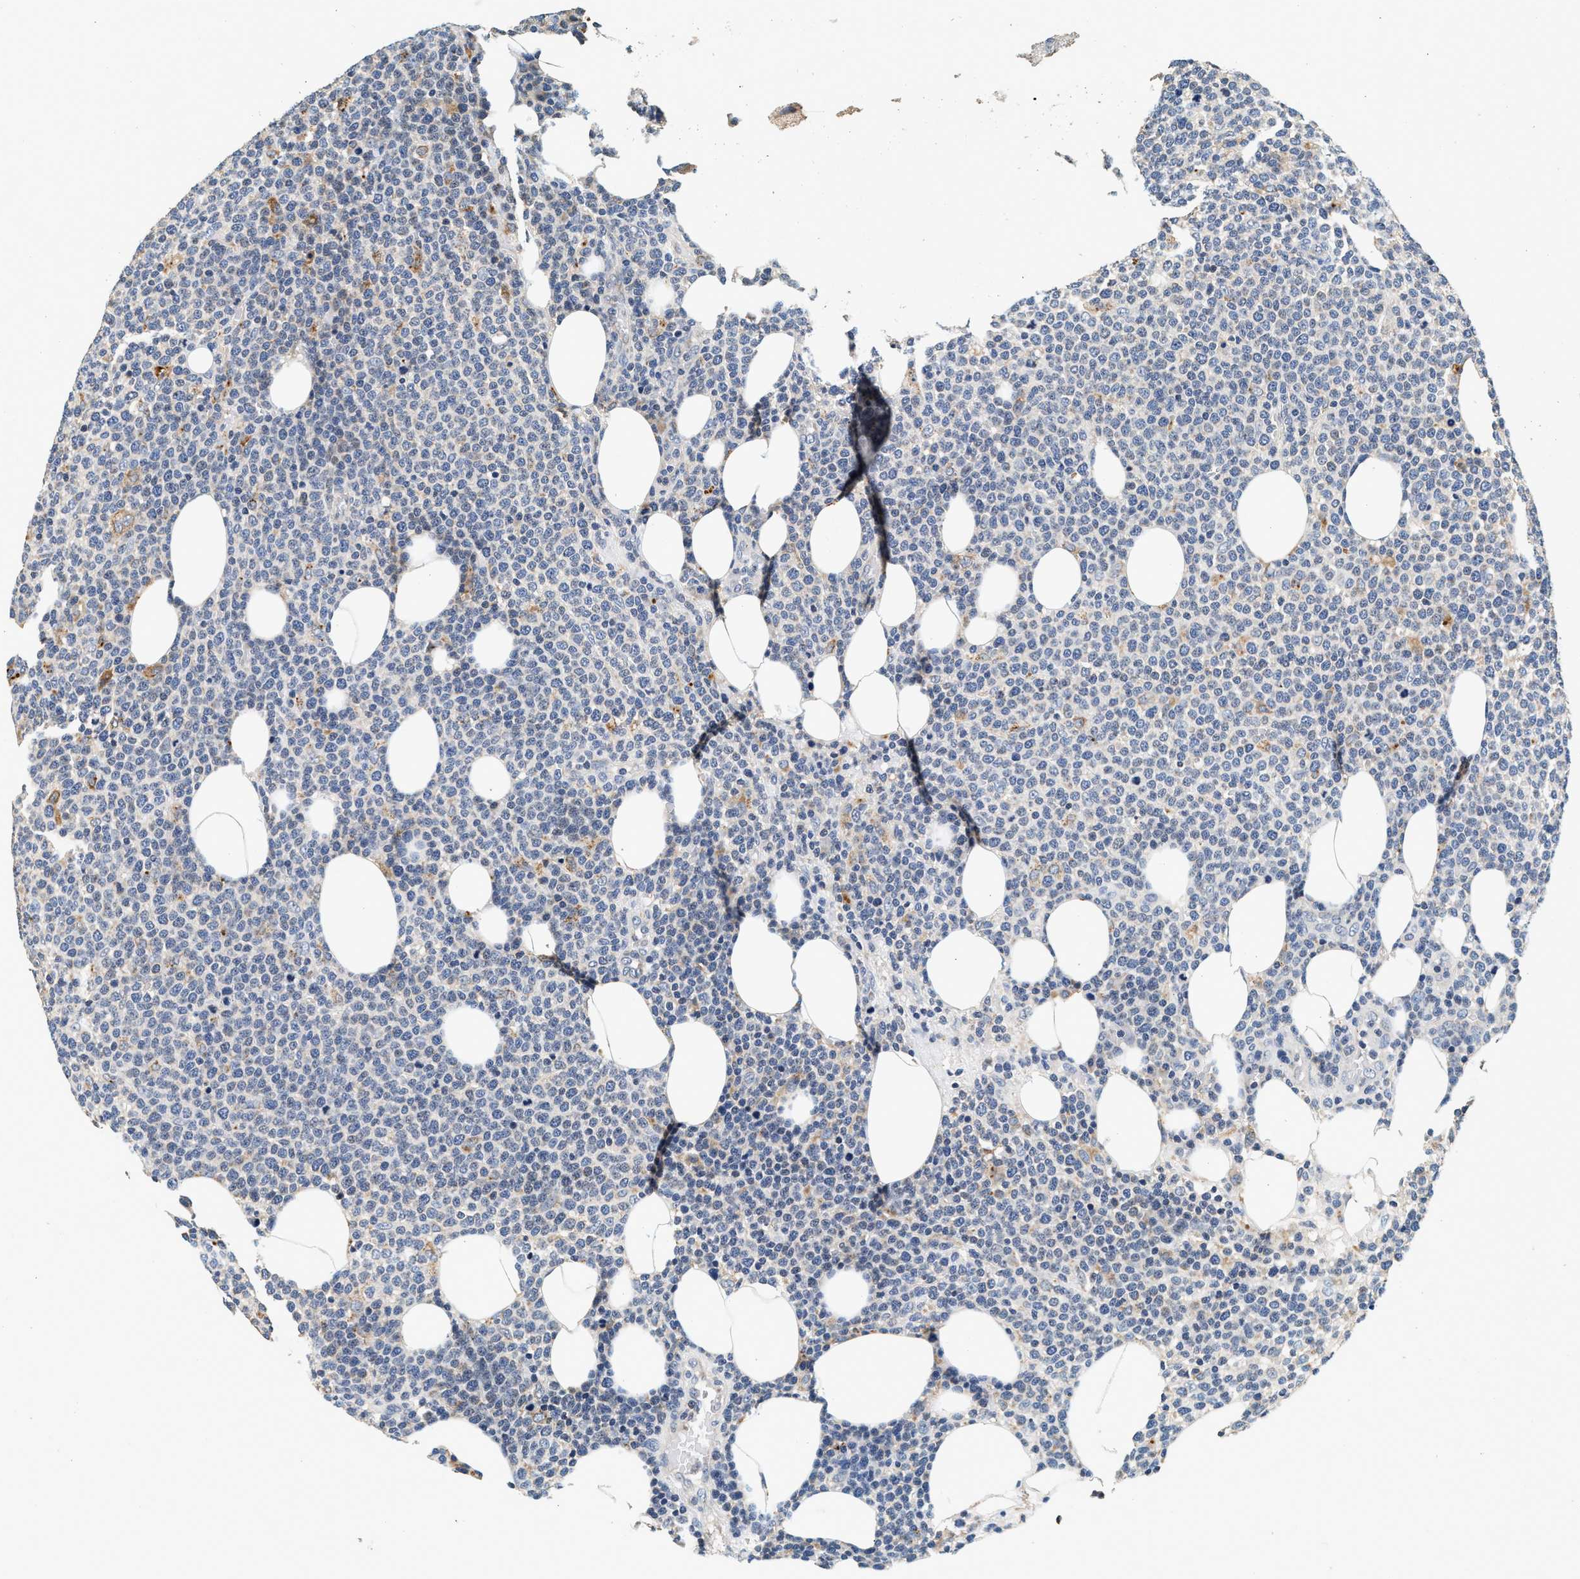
{"staining": {"intensity": "negative", "quantity": "none", "location": "none"}, "tissue": "lymphoma", "cell_type": "Tumor cells", "image_type": "cancer", "snomed": [{"axis": "morphology", "description": "Malignant lymphoma, non-Hodgkin's type, High grade"}, {"axis": "topography", "description": "Lymph node"}], "caption": "Lymphoma was stained to show a protein in brown. There is no significant staining in tumor cells.", "gene": "PTGR3", "patient": {"sex": "male", "age": 61}}